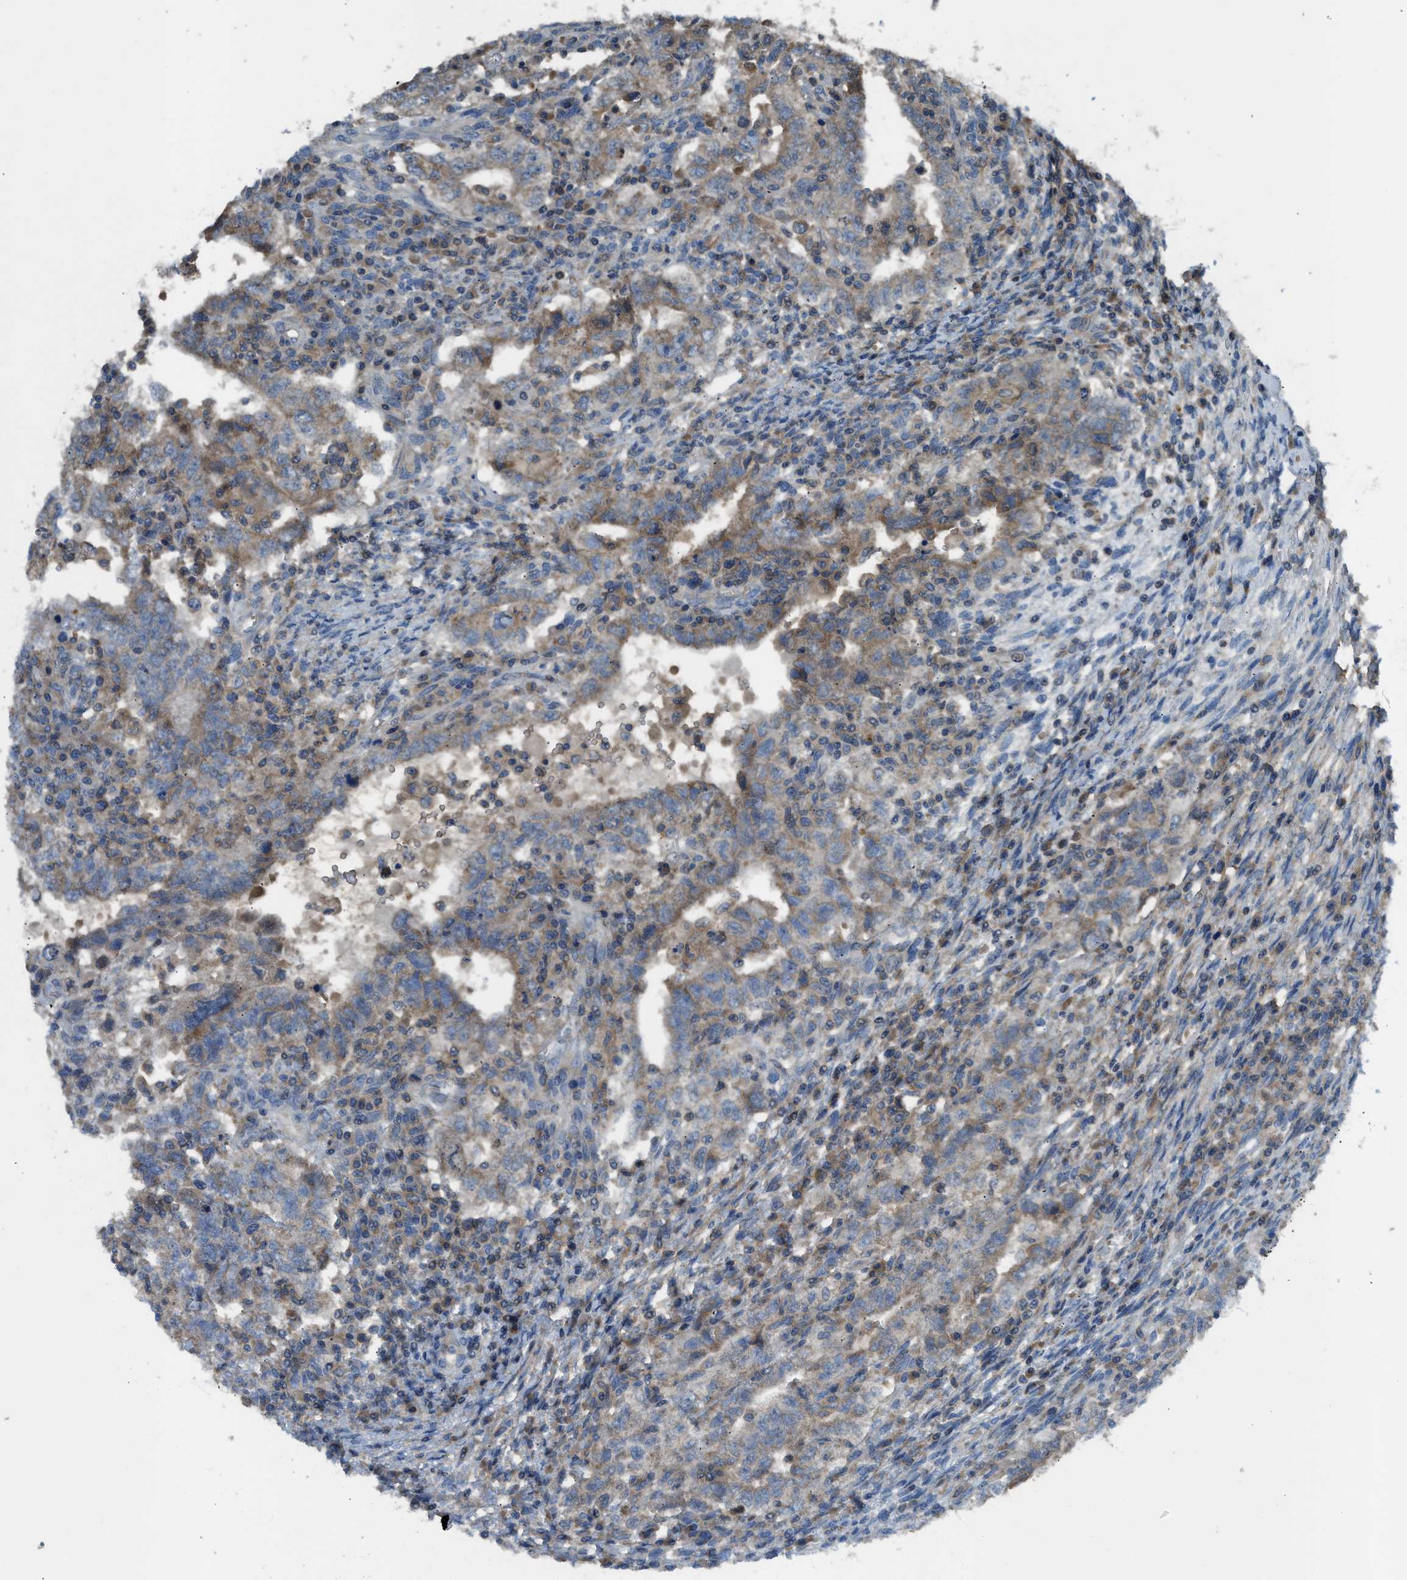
{"staining": {"intensity": "moderate", "quantity": "25%-75%", "location": "cytoplasmic/membranous"}, "tissue": "testis cancer", "cell_type": "Tumor cells", "image_type": "cancer", "snomed": [{"axis": "morphology", "description": "Carcinoma, Embryonal, NOS"}, {"axis": "topography", "description": "Testis"}], "caption": "Moderate cytoplasmic/membranous staining is identified in about 25%-75% of tumor cells in testis cancer (embryonal carcinoma).", "gene": "PAFAH2", "patient": {"sex": "male", "age": 26}}